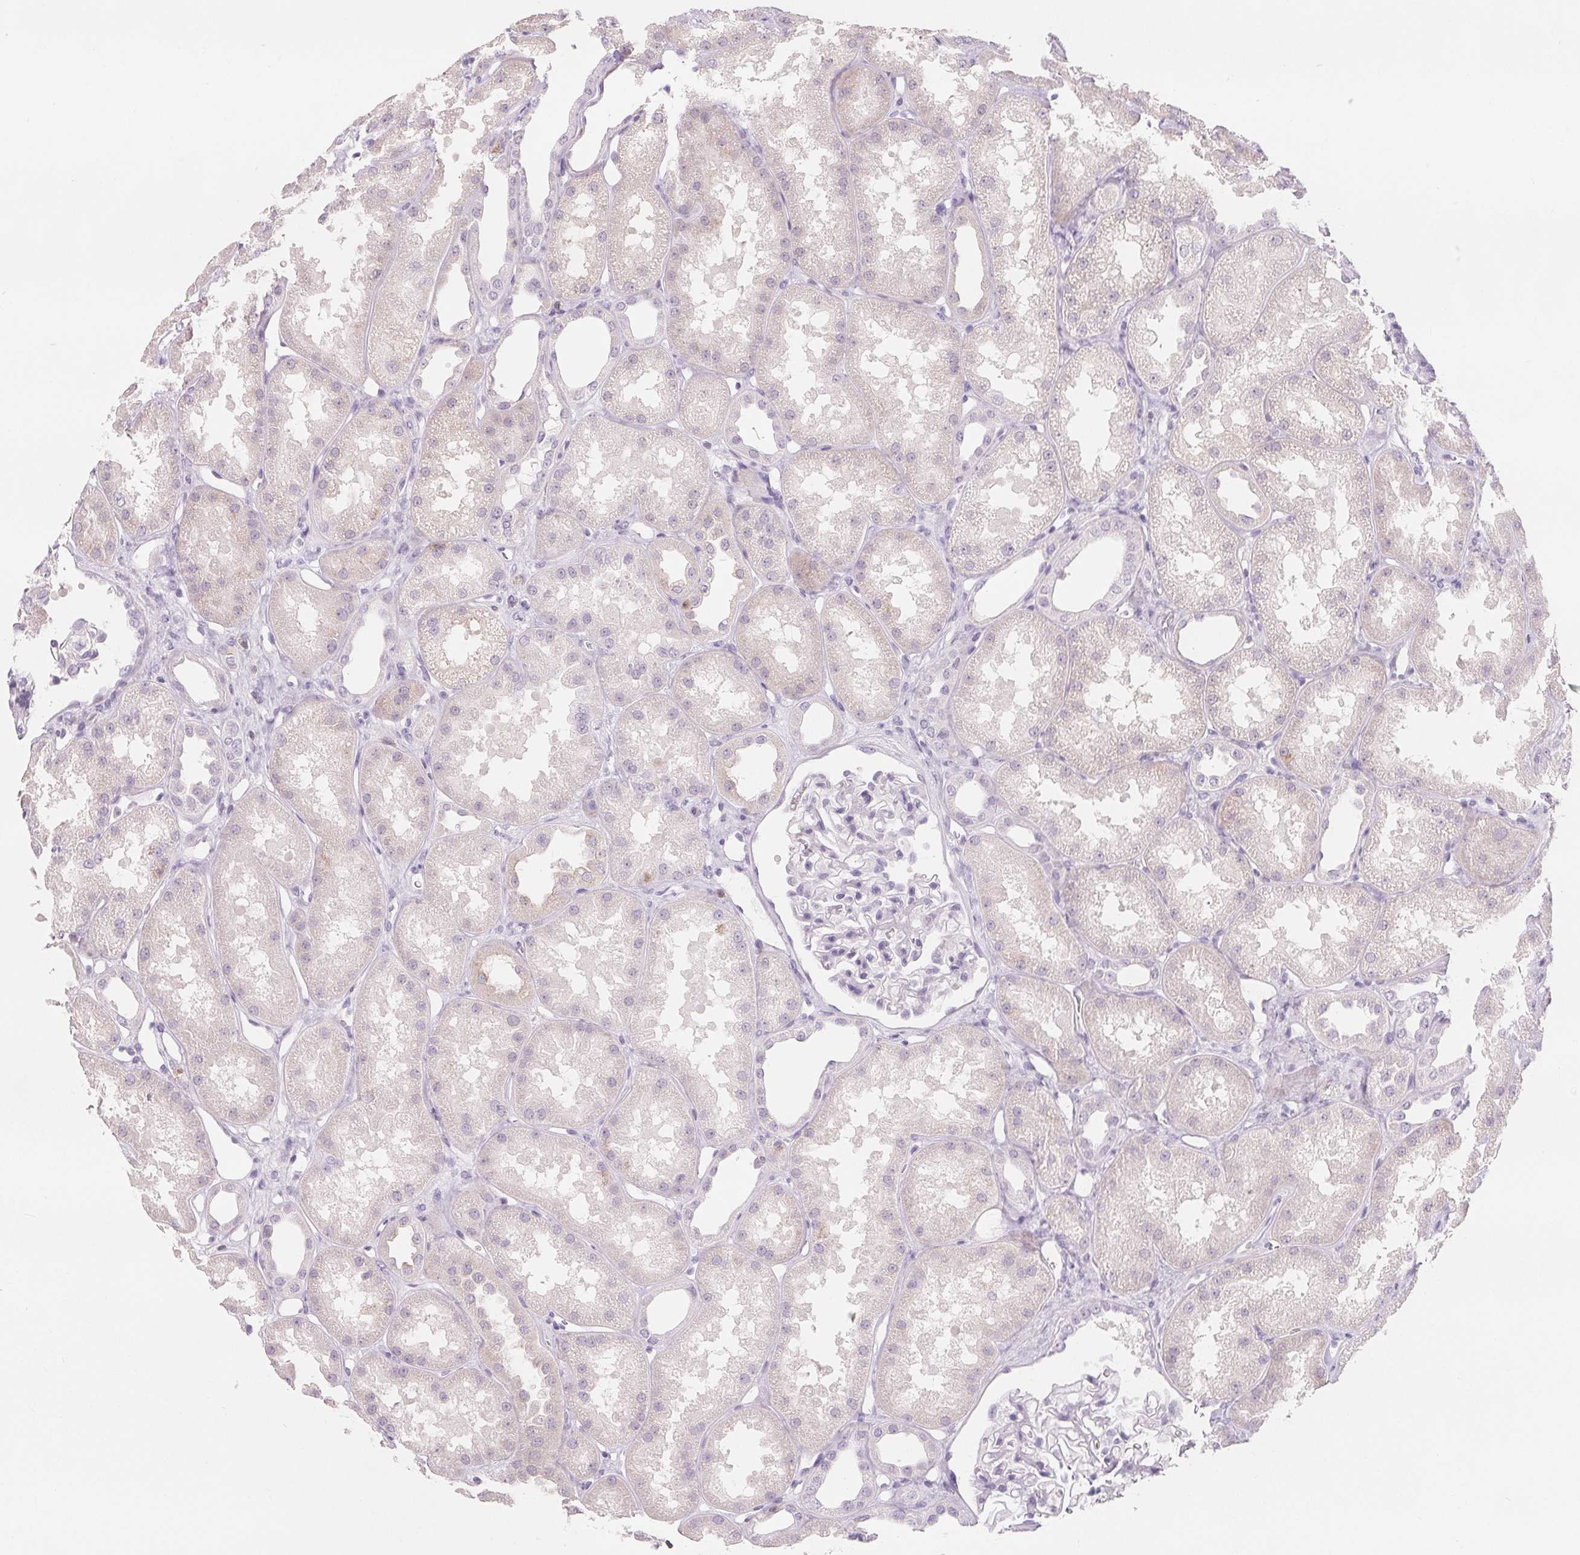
{"staining": {"intensity": "negative", "quantity": "none", "location": "none"}, "tissue": "kidney", "cell_type": "Cells in glomeruli", "image_type": "normal", "snomed": [{"axis": "morphology", "description": "Normal tissue, NOS"}, {"axis": "topography", "description": "Kidney"}], "caption": "A photomicrograph of human kidney is negative for staining in cells in glomeruli. (DAB (3,3'-diaminobenzidine) IHC, high magnification).", "gene": "CD69", "patient": {"sex": "male", "age": 61}}